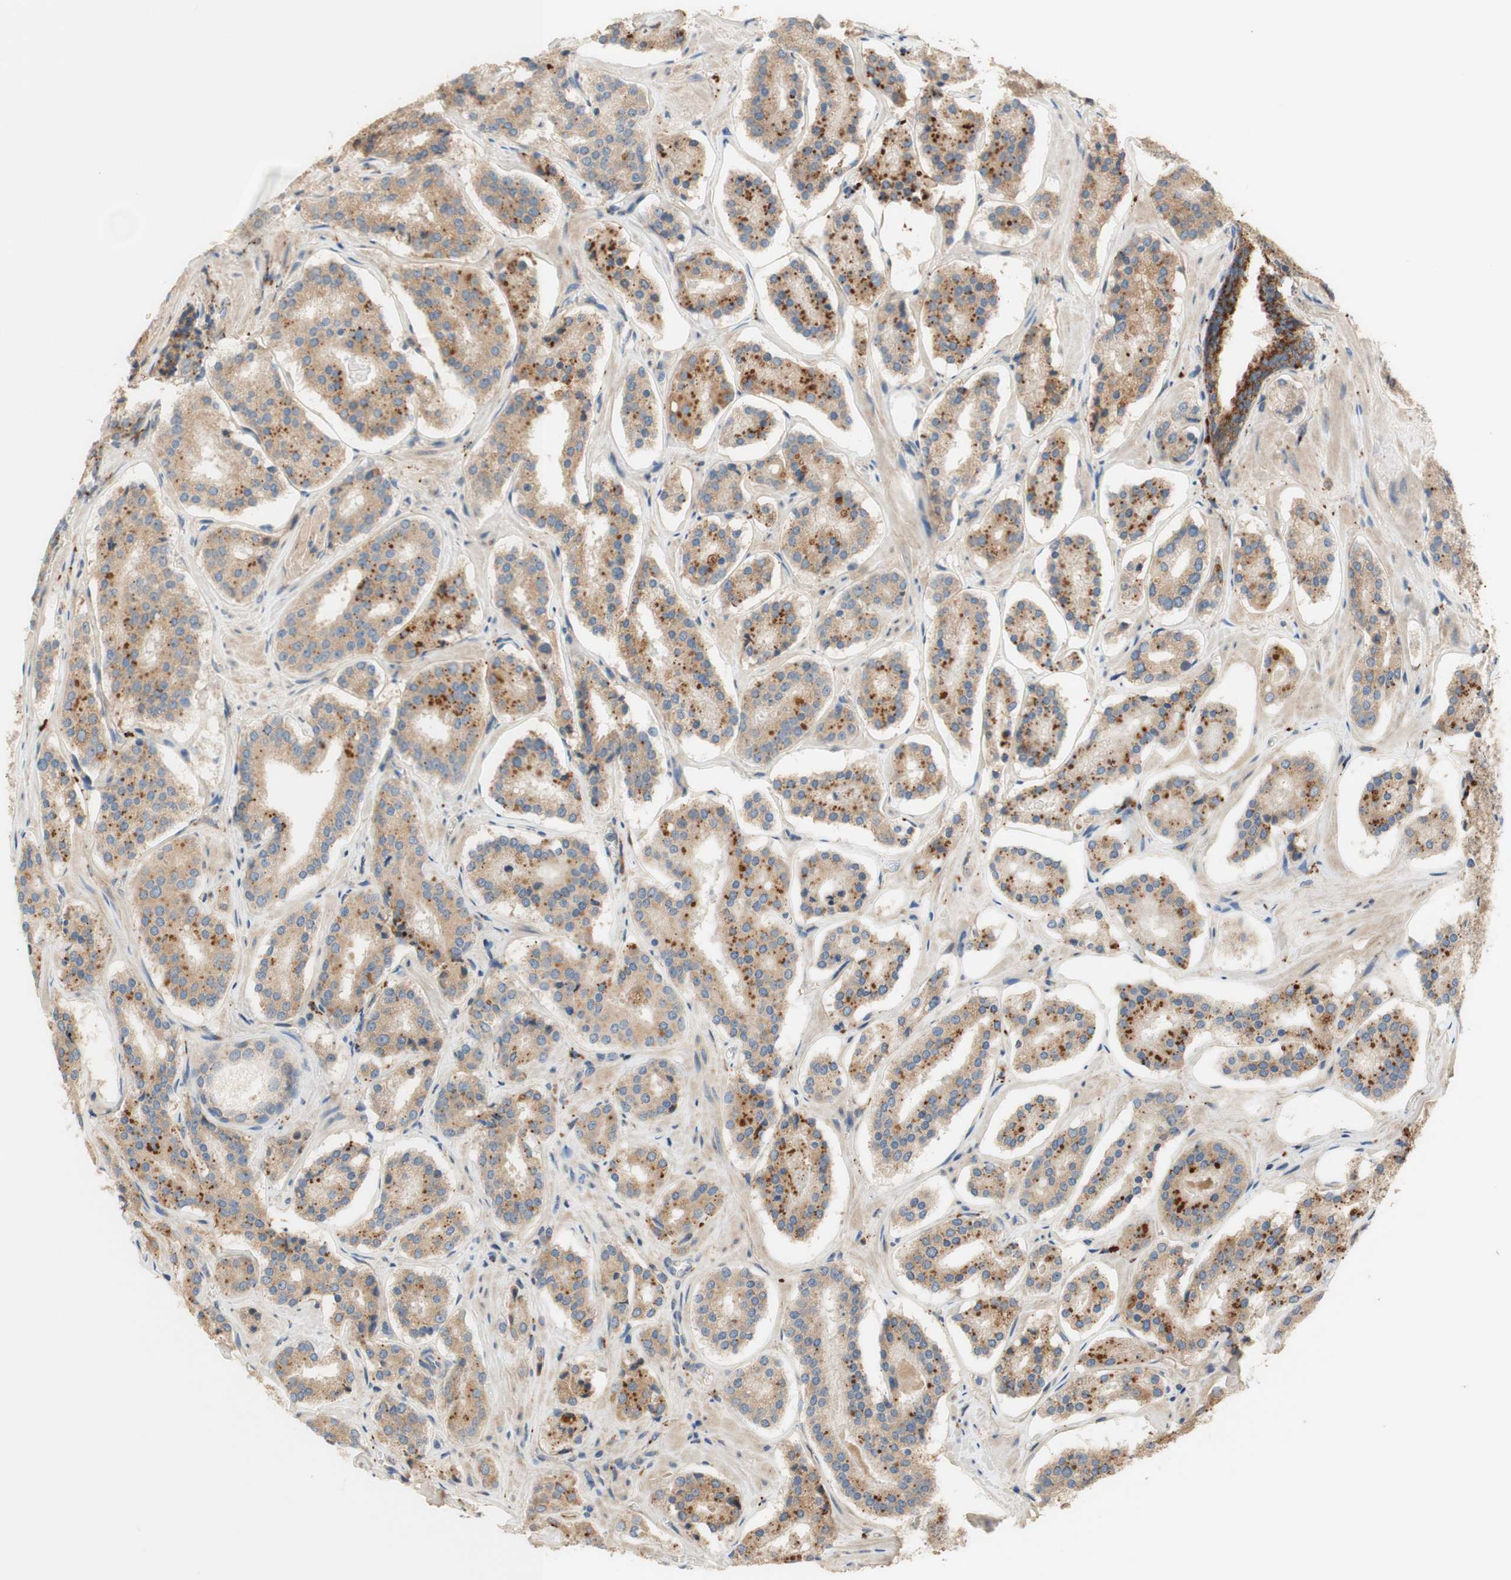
{"staining": {"intensity": "weak", "quantity": ">75%", "location": "cytoplasmic/membranous"}, "tissue": "prostate cancer", "cell_type": "Tumor cells", "image_type": "cancer", "snomed": [{"axis": "morphology", "description": "Adenocarcinoma, High grade"}, {"axis": "topography", "description": "Prostate"}], "caption": "Brown immunohistochemical staining in prostate high-grade adenocarcinoma reveals weak cytoplasmic/membranous positivity in approximately >75% of tumor cells.", "gene": "PTPN21", "patient": {"sex": "male", "age": 60}}